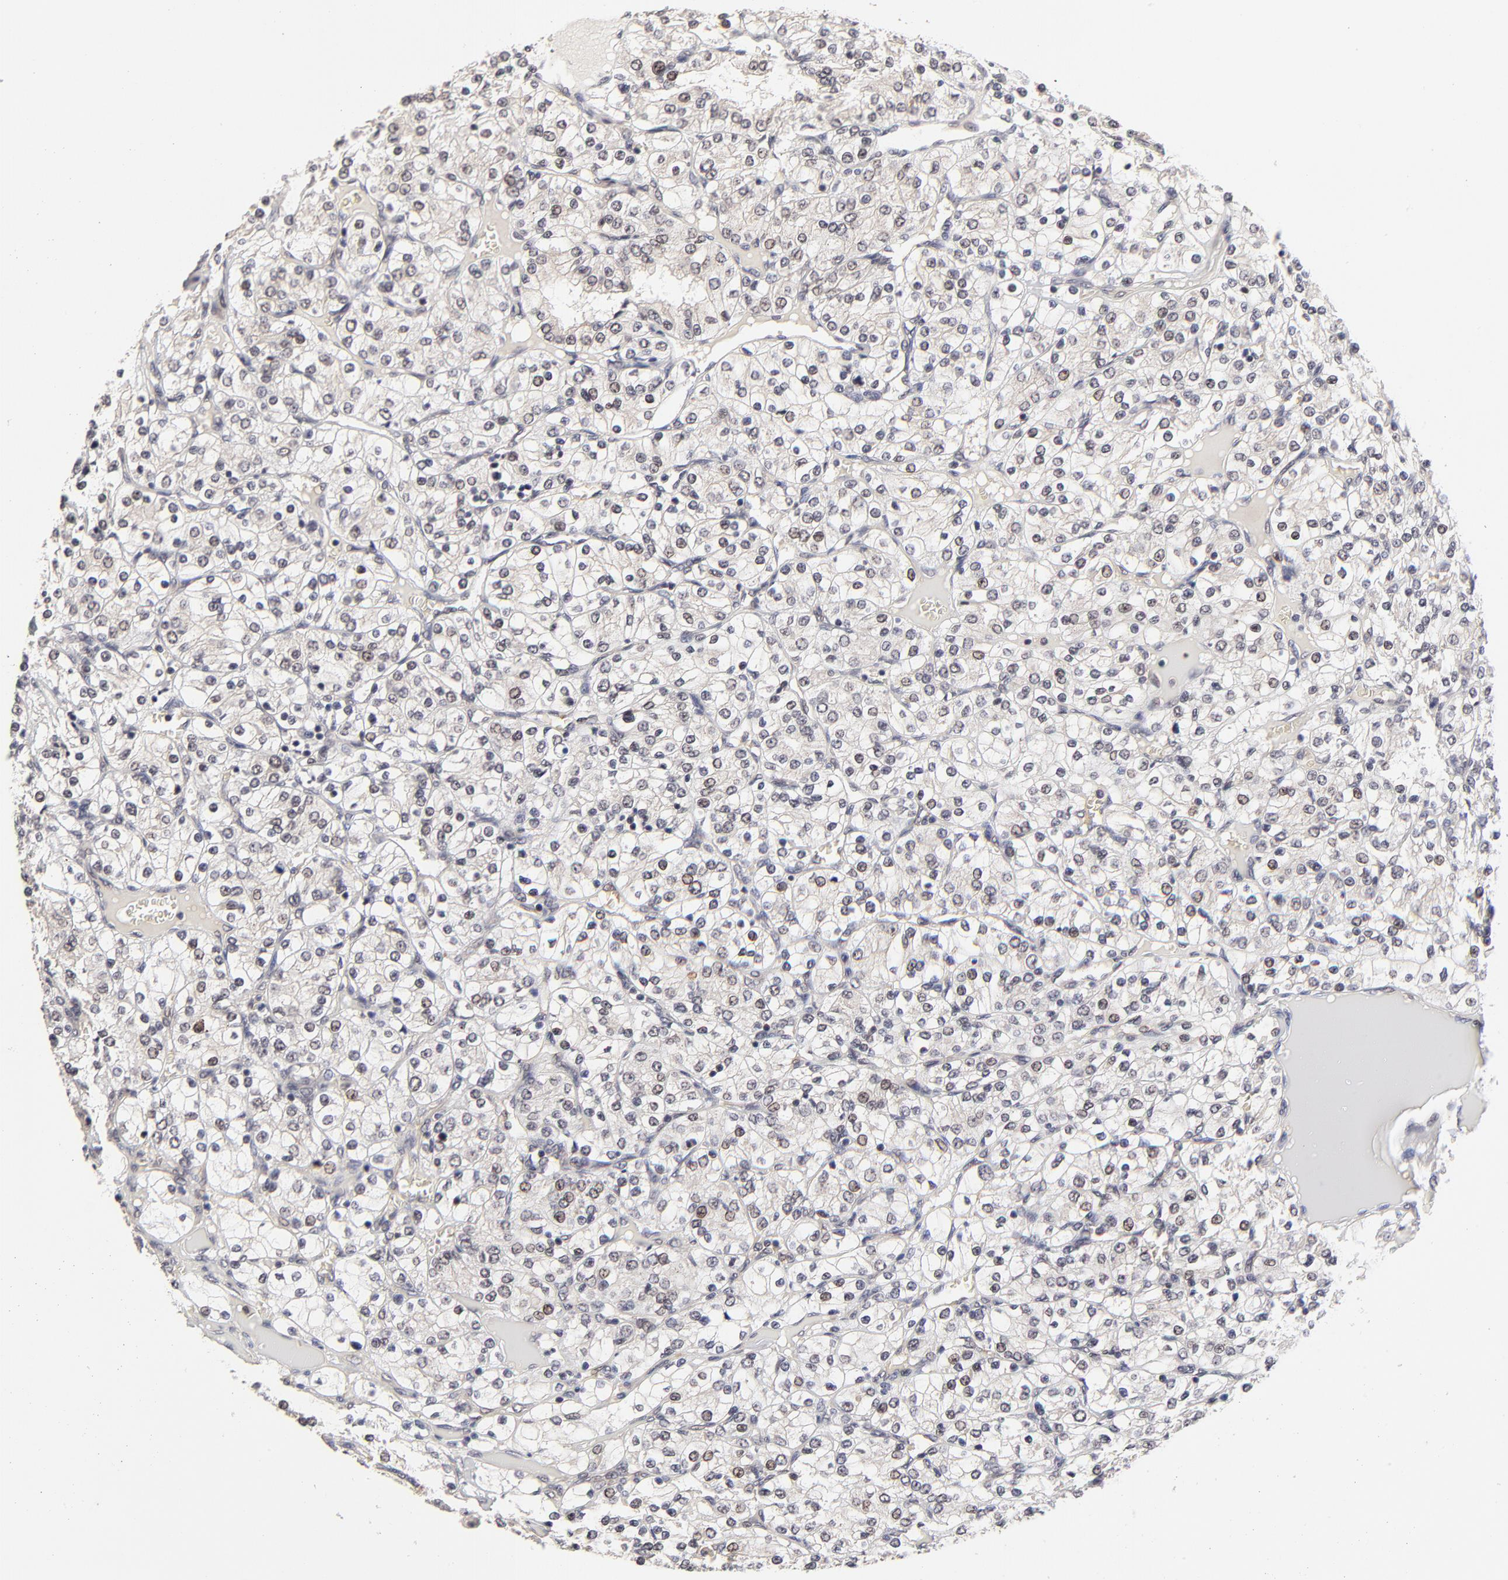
{"staining": {"intensity": "negative", "quantity": "none", "location": "none"}, "tissue": "renal cancer", "cell_type": "Tumor cells", "image_type": "cancer", "snomed": [{"axis": "morphology", "description": "Adenocarcinoma, NOS"}, {"axis": "topography", "description": "Kidney"}], "caption": "Tumor cells are negative for protein expression in human renal adenocarcinoma.", "gene": "FRMD8", "patient": {"sex": "female", "age": 62}}